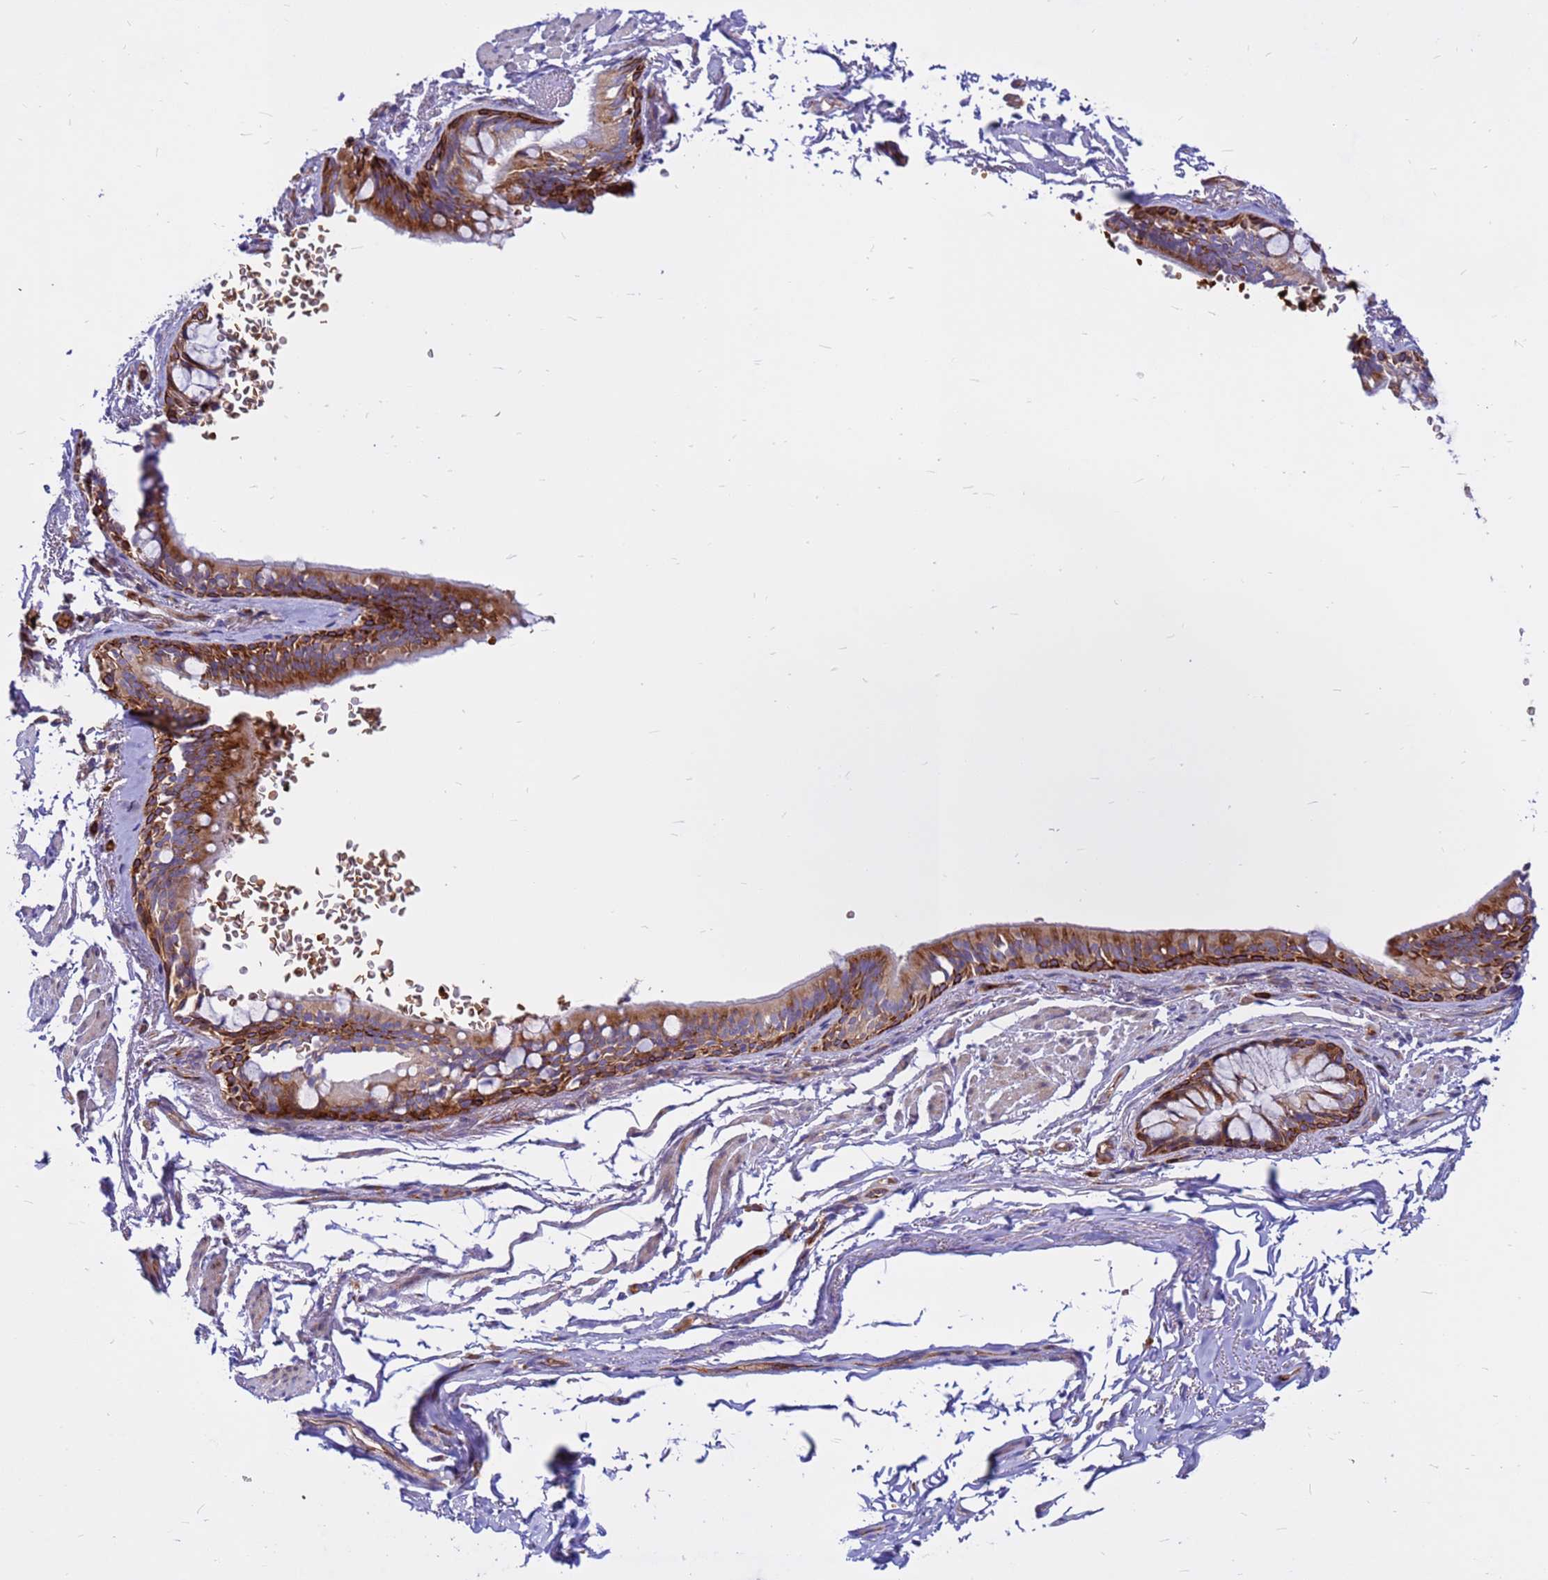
{"staining": {"intensity": "strong", "quantity": "25%-75%", "location": "cytoplasmic/membranous"}, "tissue": "bronchus", "cell_type": "Respiratory epithelial cells", "image_type": "normal", "snomed": [{"axis": "morphology", "description": "Normal tissue, NOS"}, {"axis": "topography", "description": "Bronchus"}], "caption": "Immunohistochemistry photomicrograph of unremarkable bronchus: human bronchus stained using immunohistochemistry demonstrates high levels of strong protein expression localized specifically in the cytoplasmic/membranous of respiratory epithelial cells, appearing as a cytoplasmic/membranous brown color.", "gene": "ZNF669", "patient": {"sex": "male", "age": 70}}